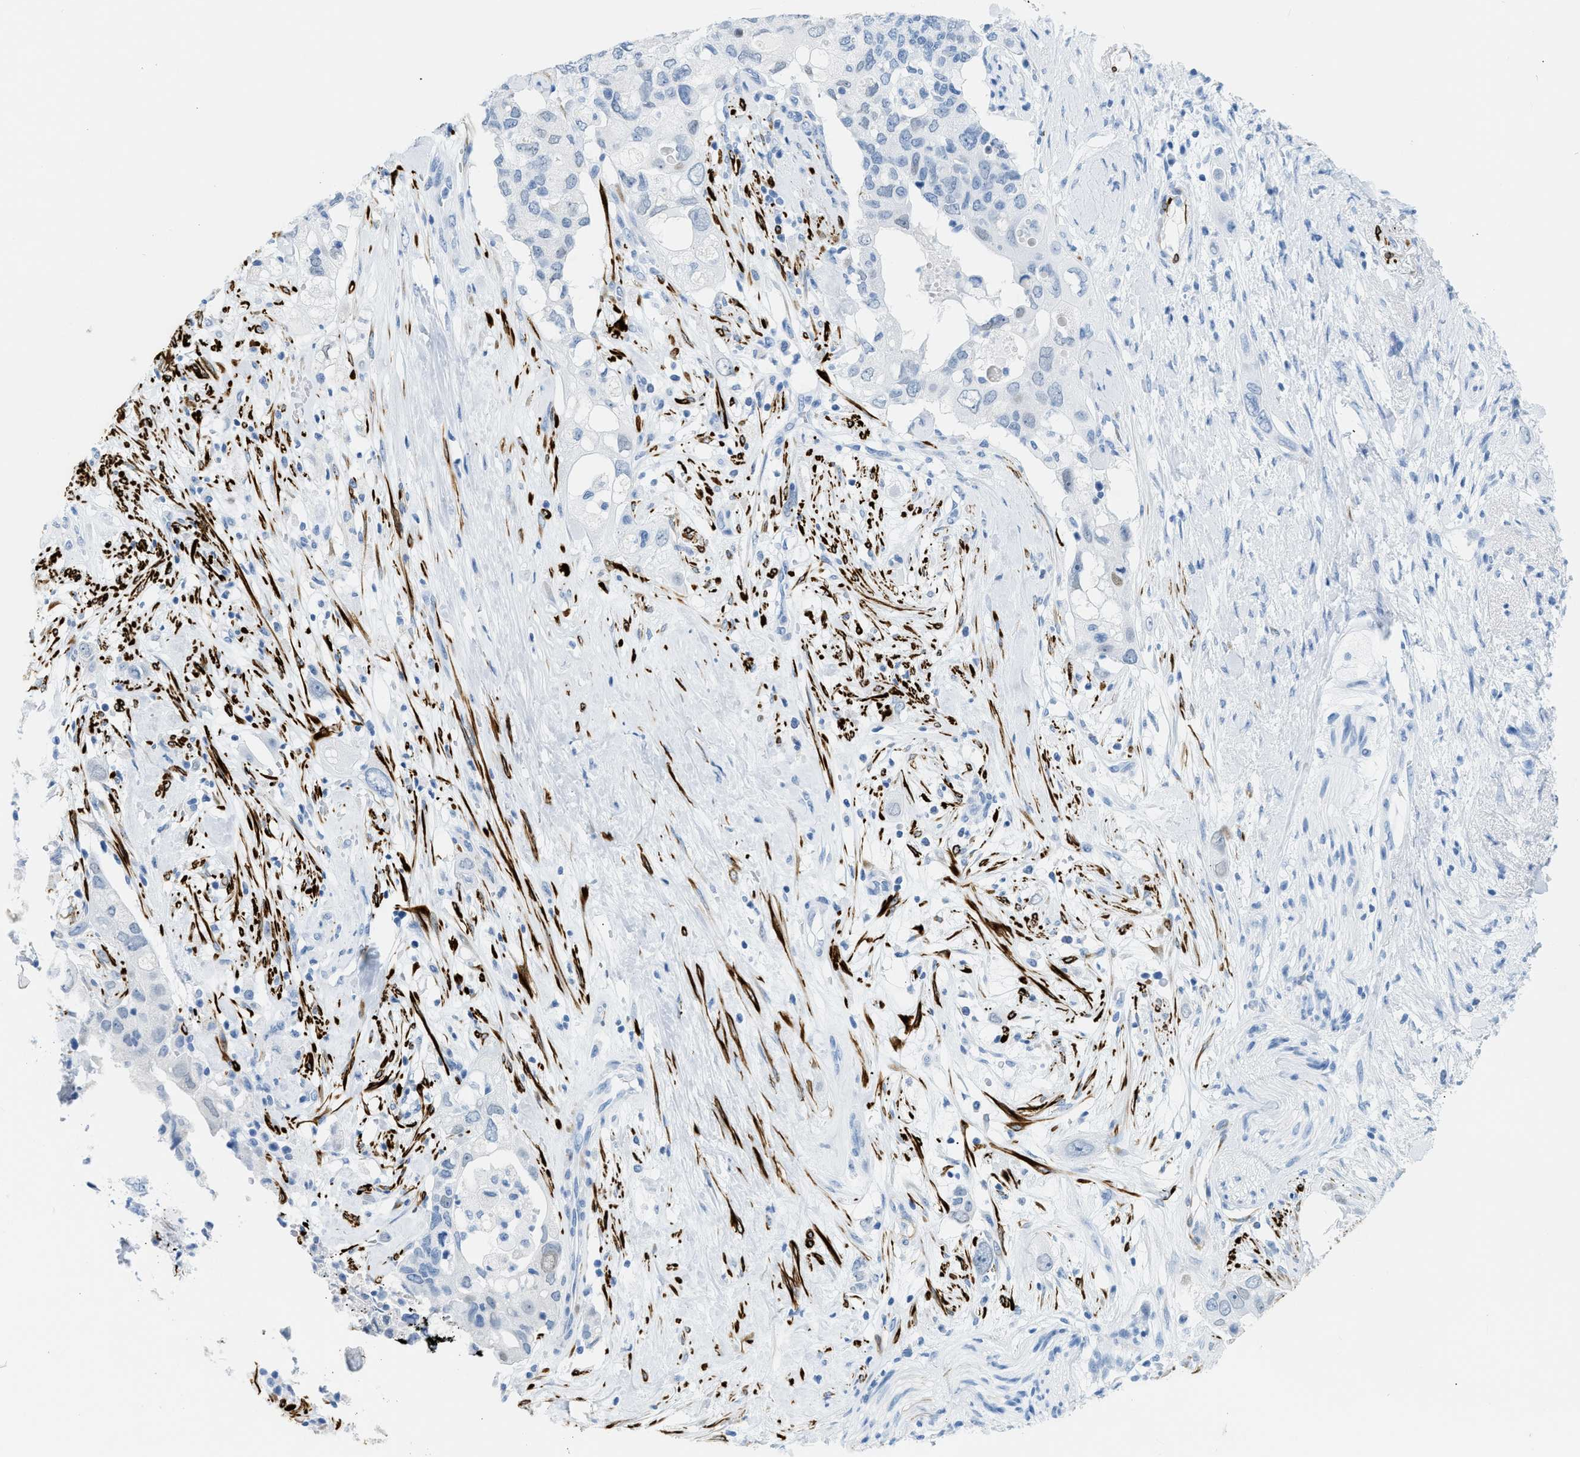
{"staining": {"intensity": "negative", "quantity": "none", "location": "none"}, "tissue": "pancreatic cancer", "cell_type": "Tumor cells", "image_type": "cancer", "snomed": [{"axis": "morphology", "description": "Adenocarcinoma, NOS"}, {"axis": "topography", "description": "Pancreas"}], "caption": "IHC photomicrograph of pancreatic adenocarcinoma stained for a protein (brown), which reveals no positivity in tumor cells. The staining is performed using DAB brown chromogen with nuclei counter-stained in using hematoxylin.", "gene": "DES", "patient": {"sex": "female", "age": 56}}